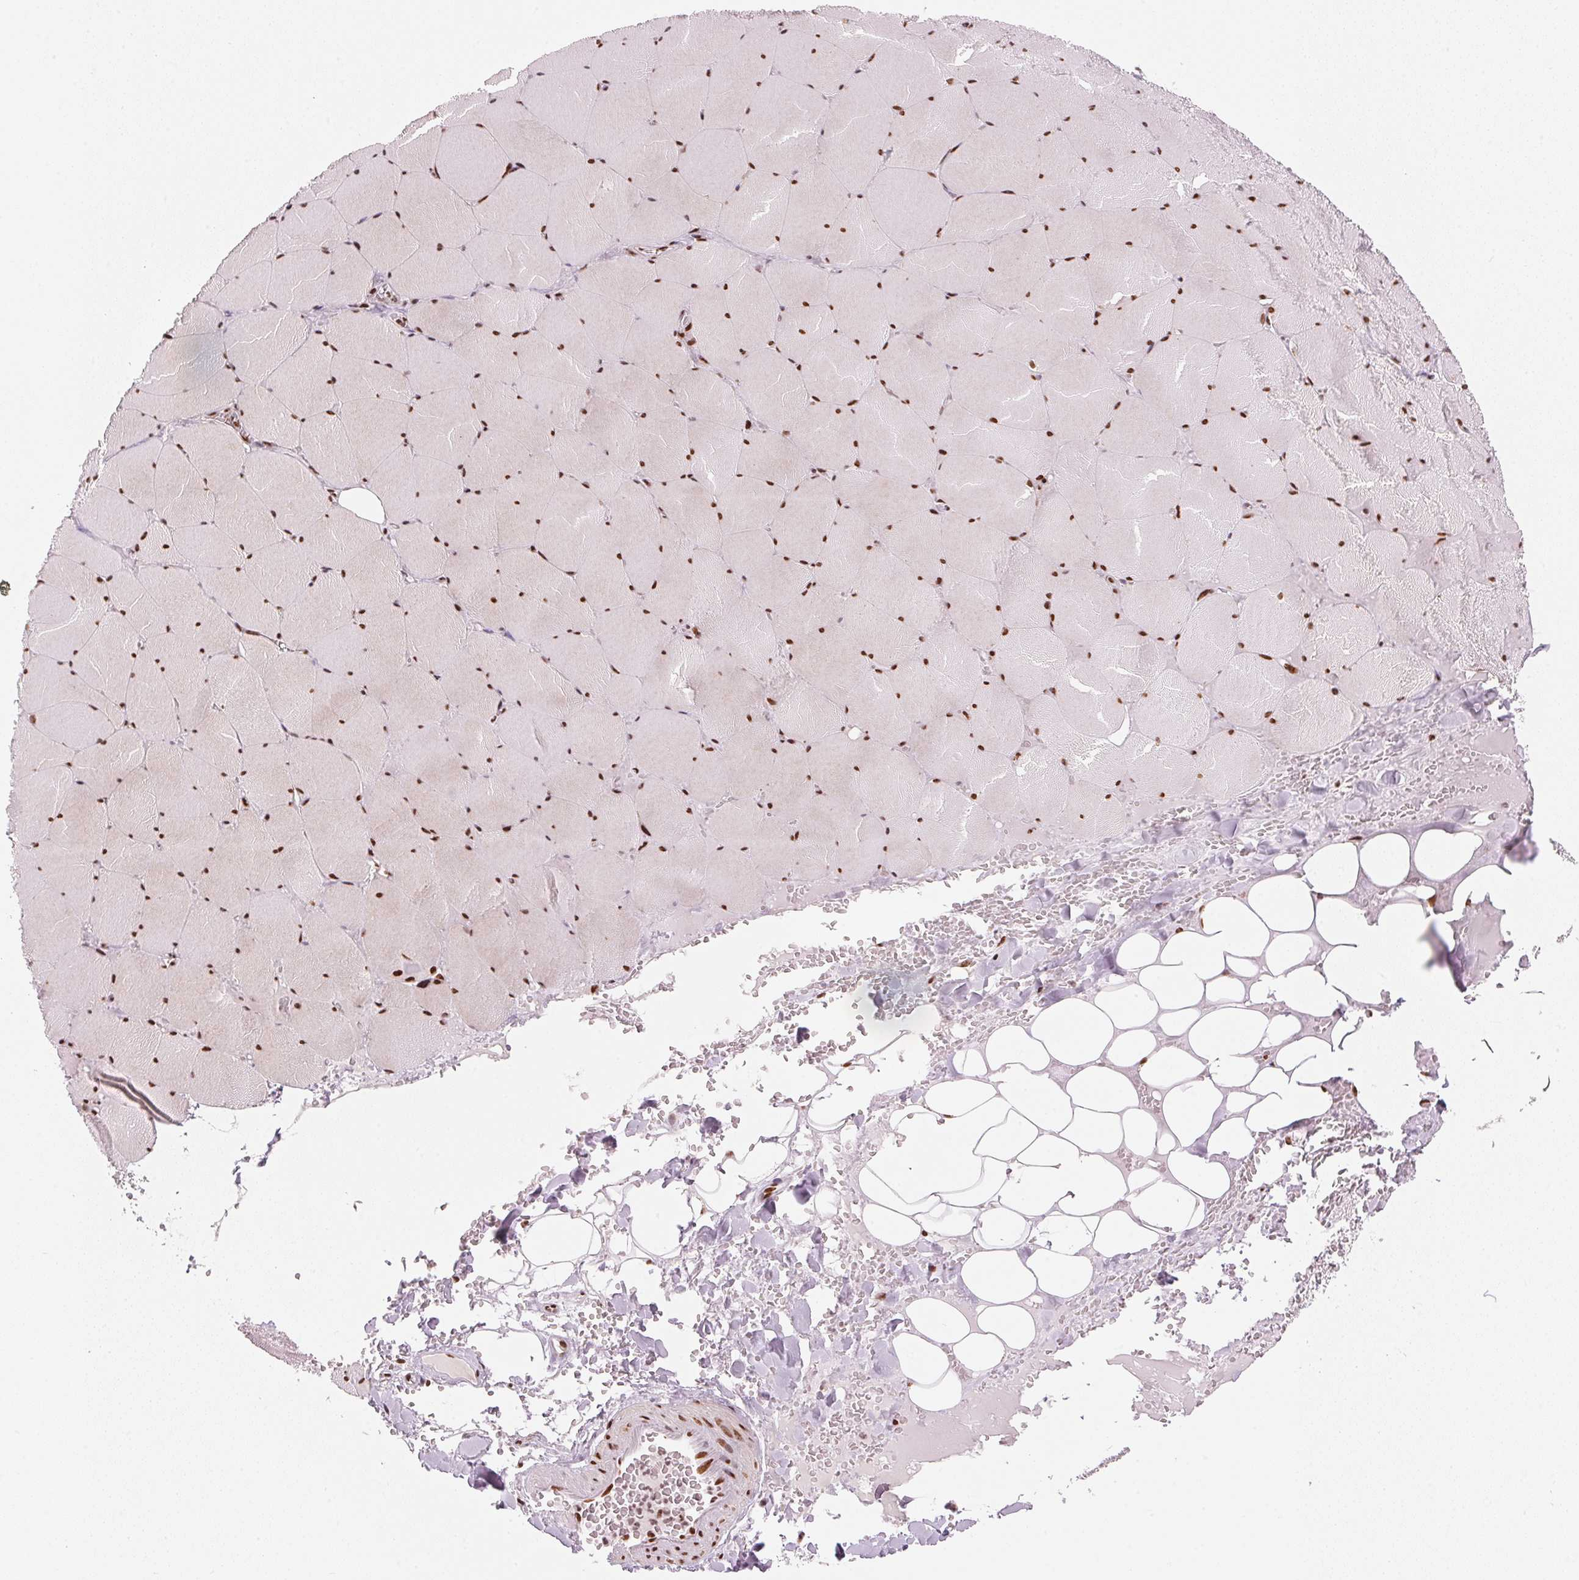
{"staining": {"intensity": "strong", "quantity": ">75%", "location": "nuclear"}, "tissue": "skeletal muscle", "cell_type": "Myocytes", "image_type": "normal", "snomed": [{"axis": "morphology", "description": "Normal tissue, NOS"}, {"axis": "topography", "description": "Skeletal muscle"}, {"axis": "topography", "description": "Head-Neck"}], "caption": "Immunohistochemistry micrograph of normal human skeletal muscle stained for a protein (brown), which demonstrates high levels of strong nuclear expression in about >75% of myocytes.", "gene": "NXF1", "patient": {"sex": "male", "age": 66}}